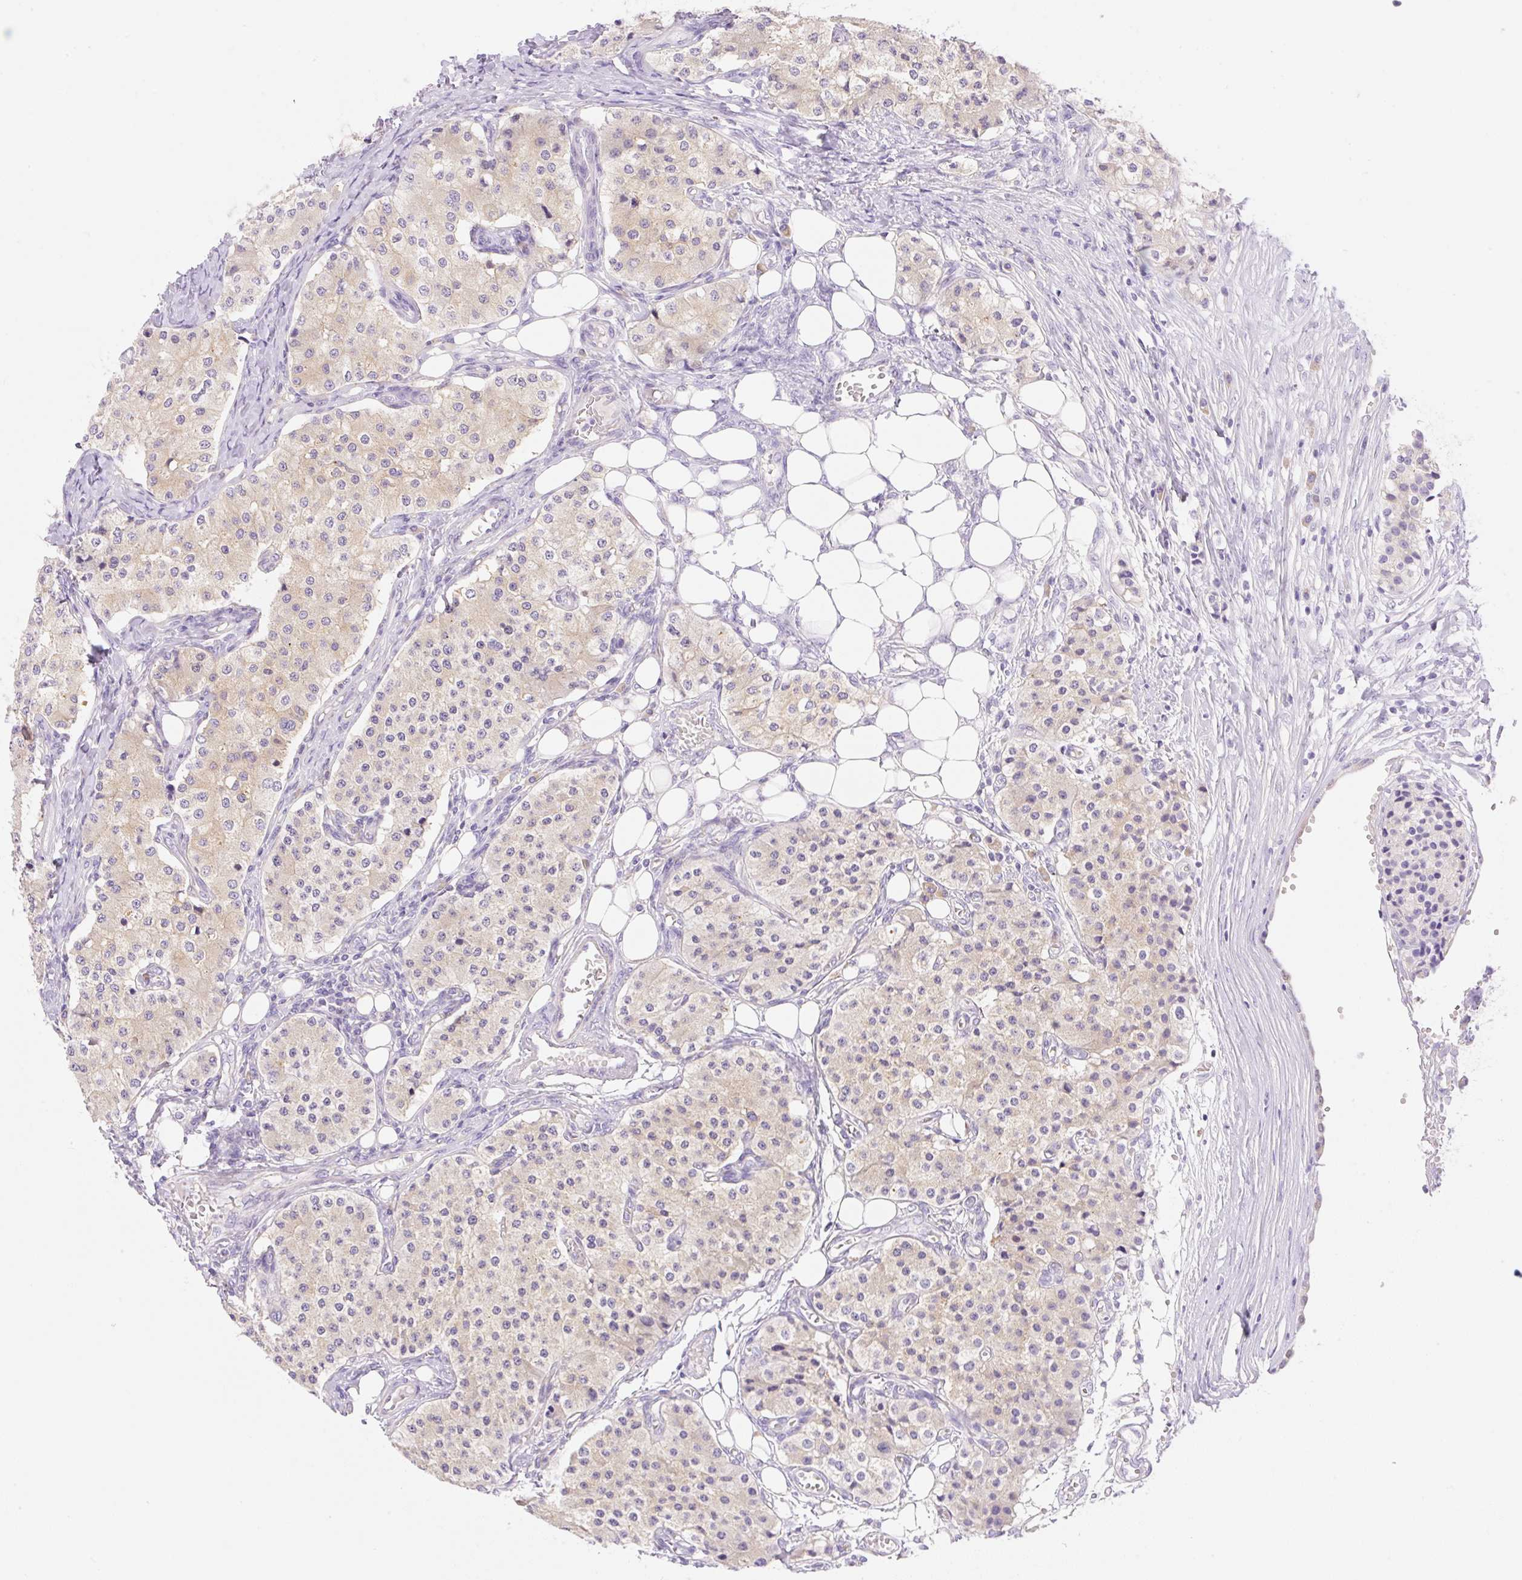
{"staining": {"intensity": "weak", "quantity": "<25%", "location": "cytoplasmic/membranous"}, "tissue": "carcinoid", "cell_type": "Tumor cells", "image_type": "cancer", "snomed": [{"axis": "morphology", "description": "Carcinoid, malignant, NOS"}, {"axis": "topography", "description": "Colon"}], "caption": "There is no significant positivity in tumor cells of carcinoid (malignant). Nuclei are stained in blue.", "gene": "DENND5A", "patient": {"sex": "female", "age": 52}}